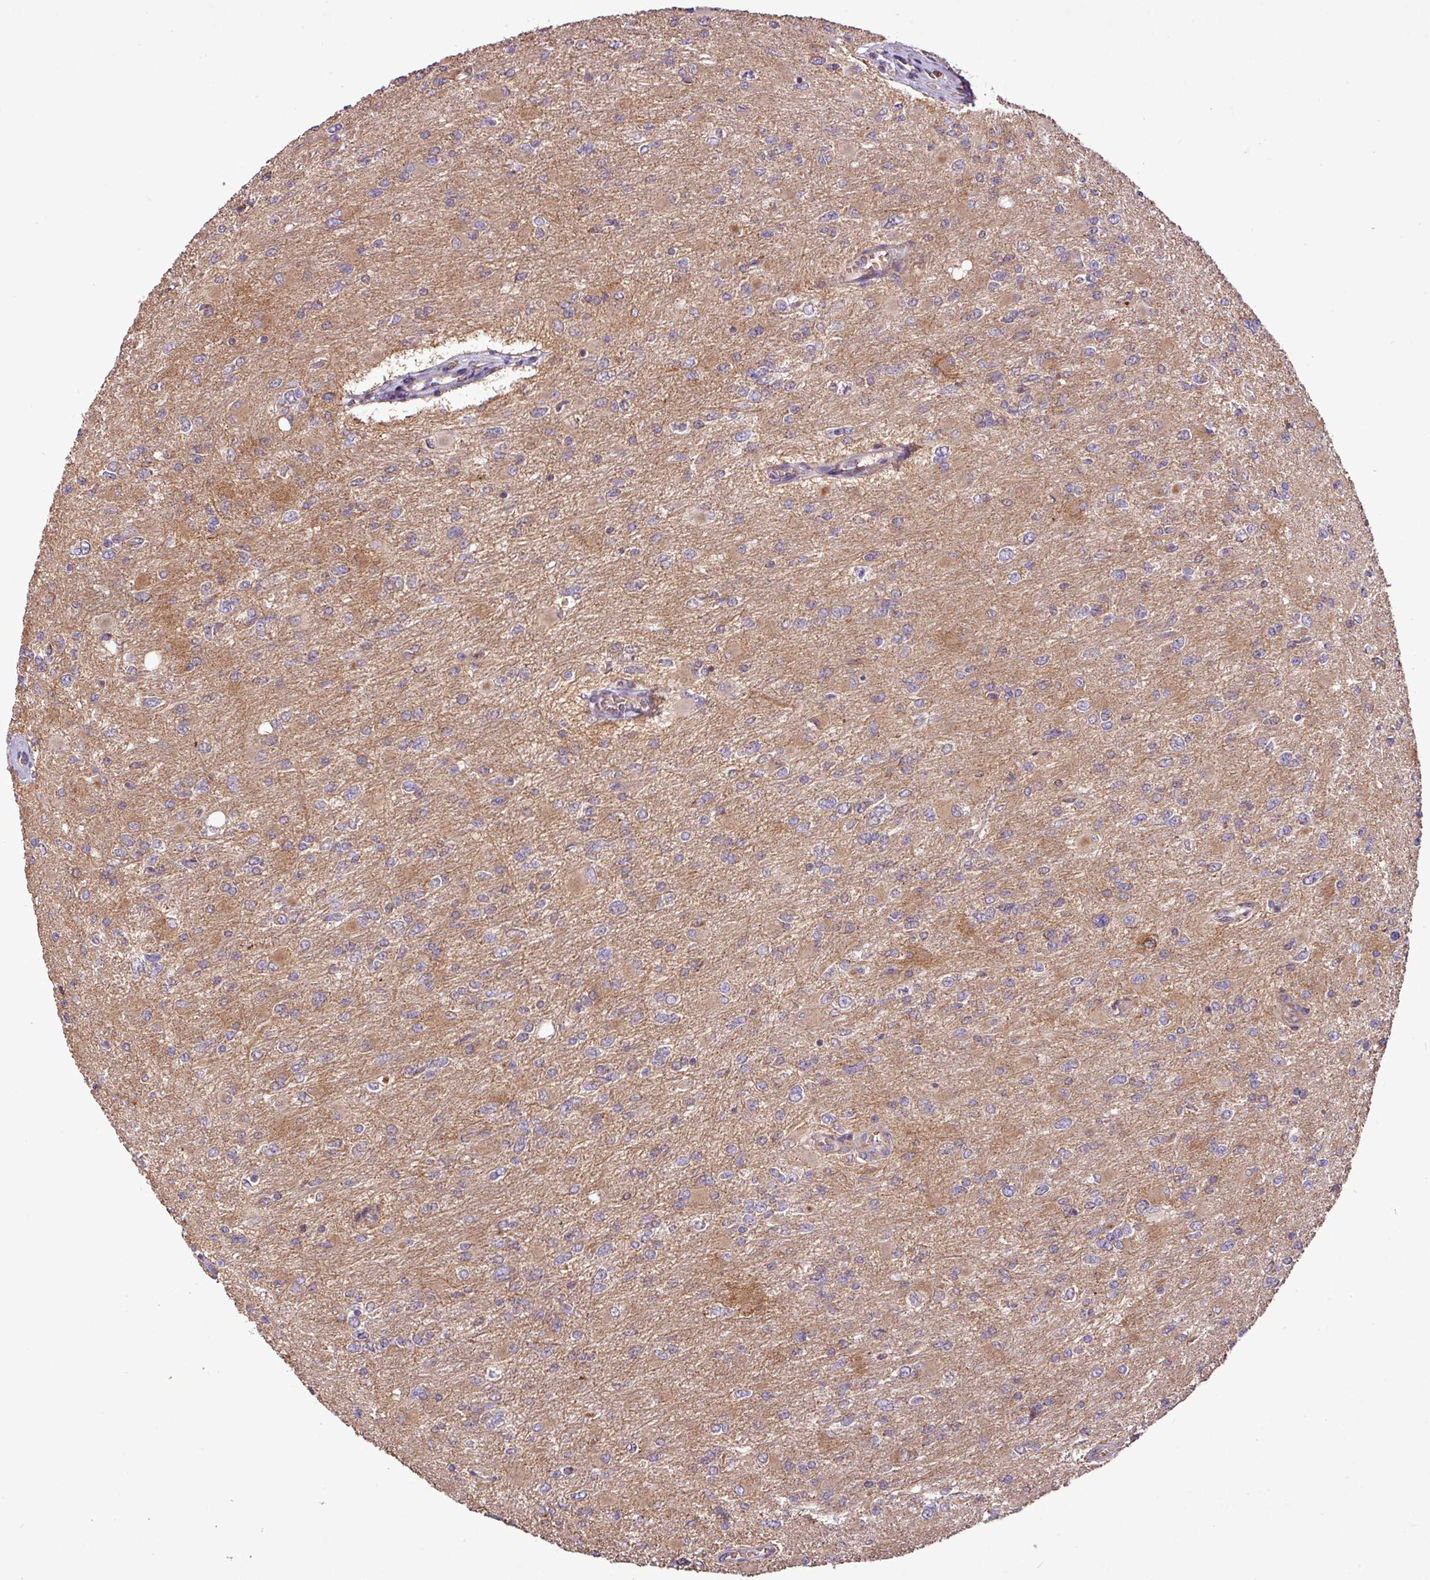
{"staining": {"intensity": "moderate", "quantity": "25%-75%", "location": "cytoplasmic/membranous"}, "tissue": "glioma", "cell_type": "Tumor cells", "image_type": "cancer", "snomed": [{"axis": "morphology", "description": "Glioma, malignant, High grade"}, {"axis": "topography", "description": "Cerebral cortex"}], "caption": "Immunohistochemical staining of human malignant high-grade glioma reveals medium levels of moderate cytoplasmic/membranous positivity in about 25%-75% of tumor cells.", "gene": "YPEL3", "patient": {"sex": "female", "age": 36}}